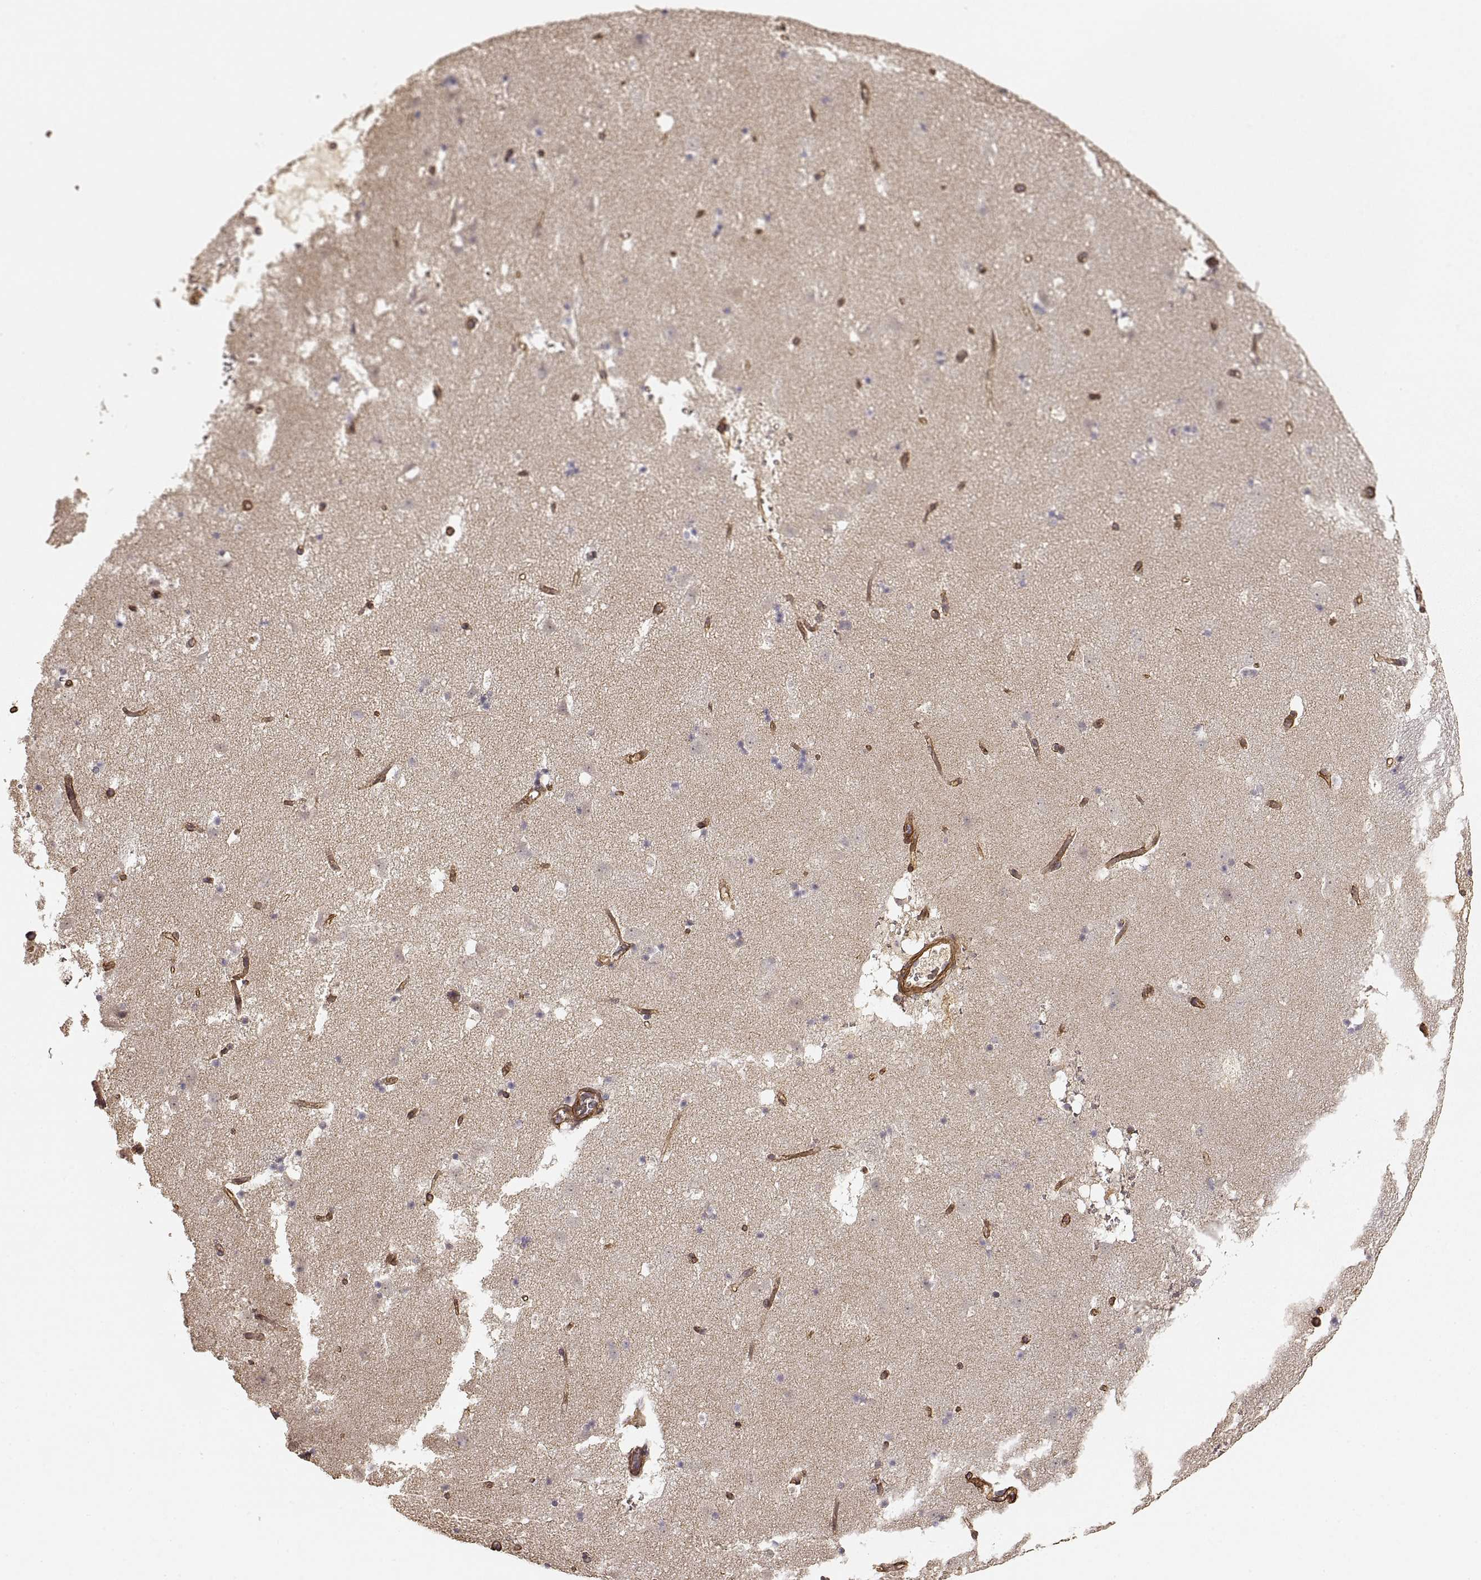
{"staining": {"intensity": "negative", "quantity": "none", "location": "none"}, "tissue": "caudate", "cell_type": "Glial cells", "image_type": "normal", "snomed": [{"axis": "morphology", "description": "Normal tissue, NOS"}, {"axis": "topography", "description": "Lateral ventricle wall"}], "caption": "This is an immunohistochemistry (IHC) image of benign human caudate. There is no expression in glial cells.", "gene": "LAMA4", "patient": {"sex": "female", "age": 42}}